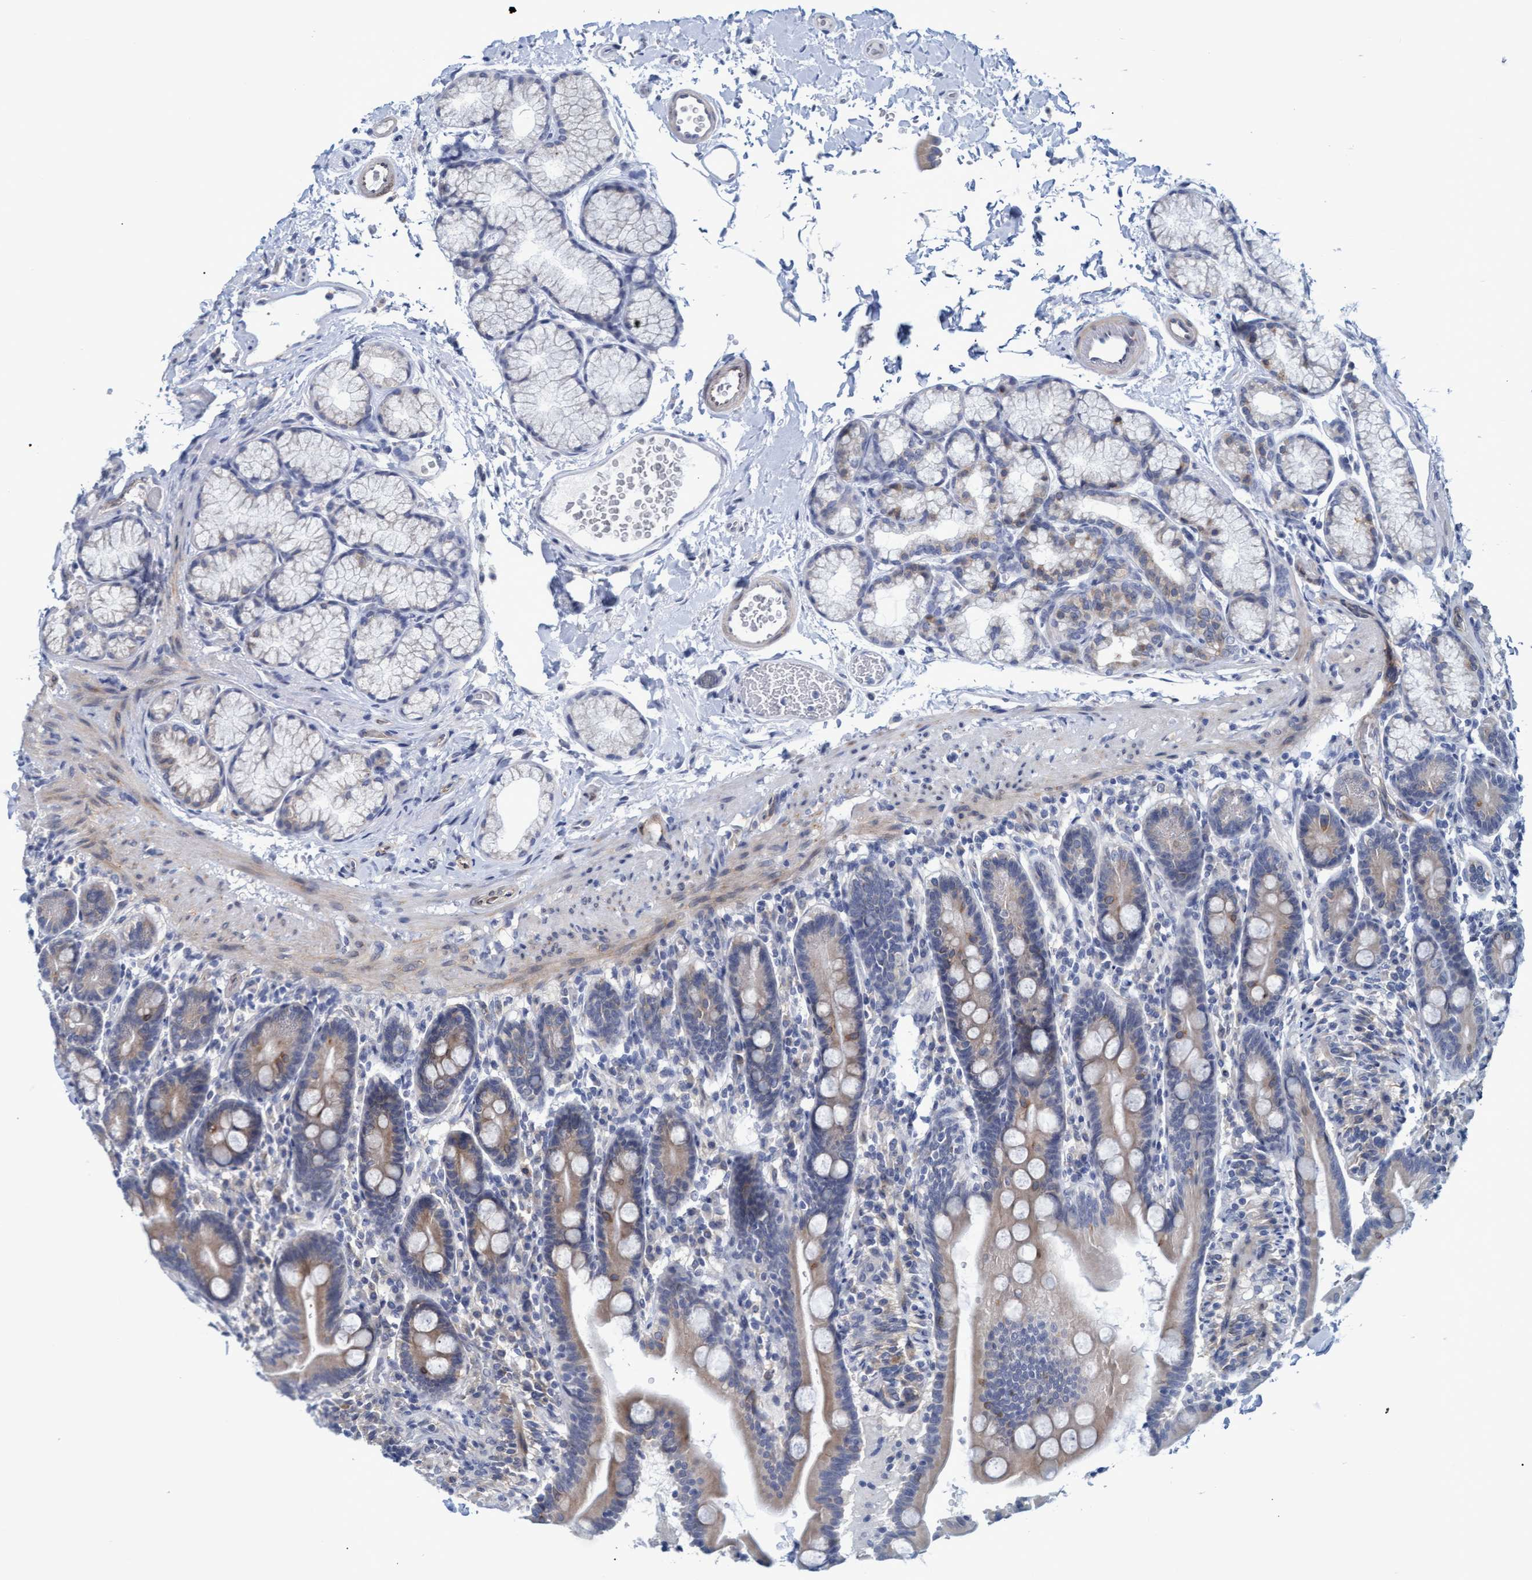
{"staining": {"intensity": "moderate", "quantity": "25%-75%", "location": "cytoplasmic/membranous"}, "tissue": "duodenum", "cell_type": "Glandular cells", "image_type": "normal", "snomed": [{"axis": "morphology", "description": "Normal tissue, NOS"}, {"axis": "topography", "description": "Duodenum"}], "caption": "The image demonstrates immunohistochemical staining of normal duodenum. There is moderate cytoplasmic/membranous positivity is seen in about 25%-75% of glandular cells. The staining was performed using DAB (3,3'-diaminobenzidine) to visualize the protein expression in brown, while the nuclei were stained in blue with hematoxylin (Magnification: 20x).", "gene": "SSTR3", "patient": {"sex": "male", "age": 54}}